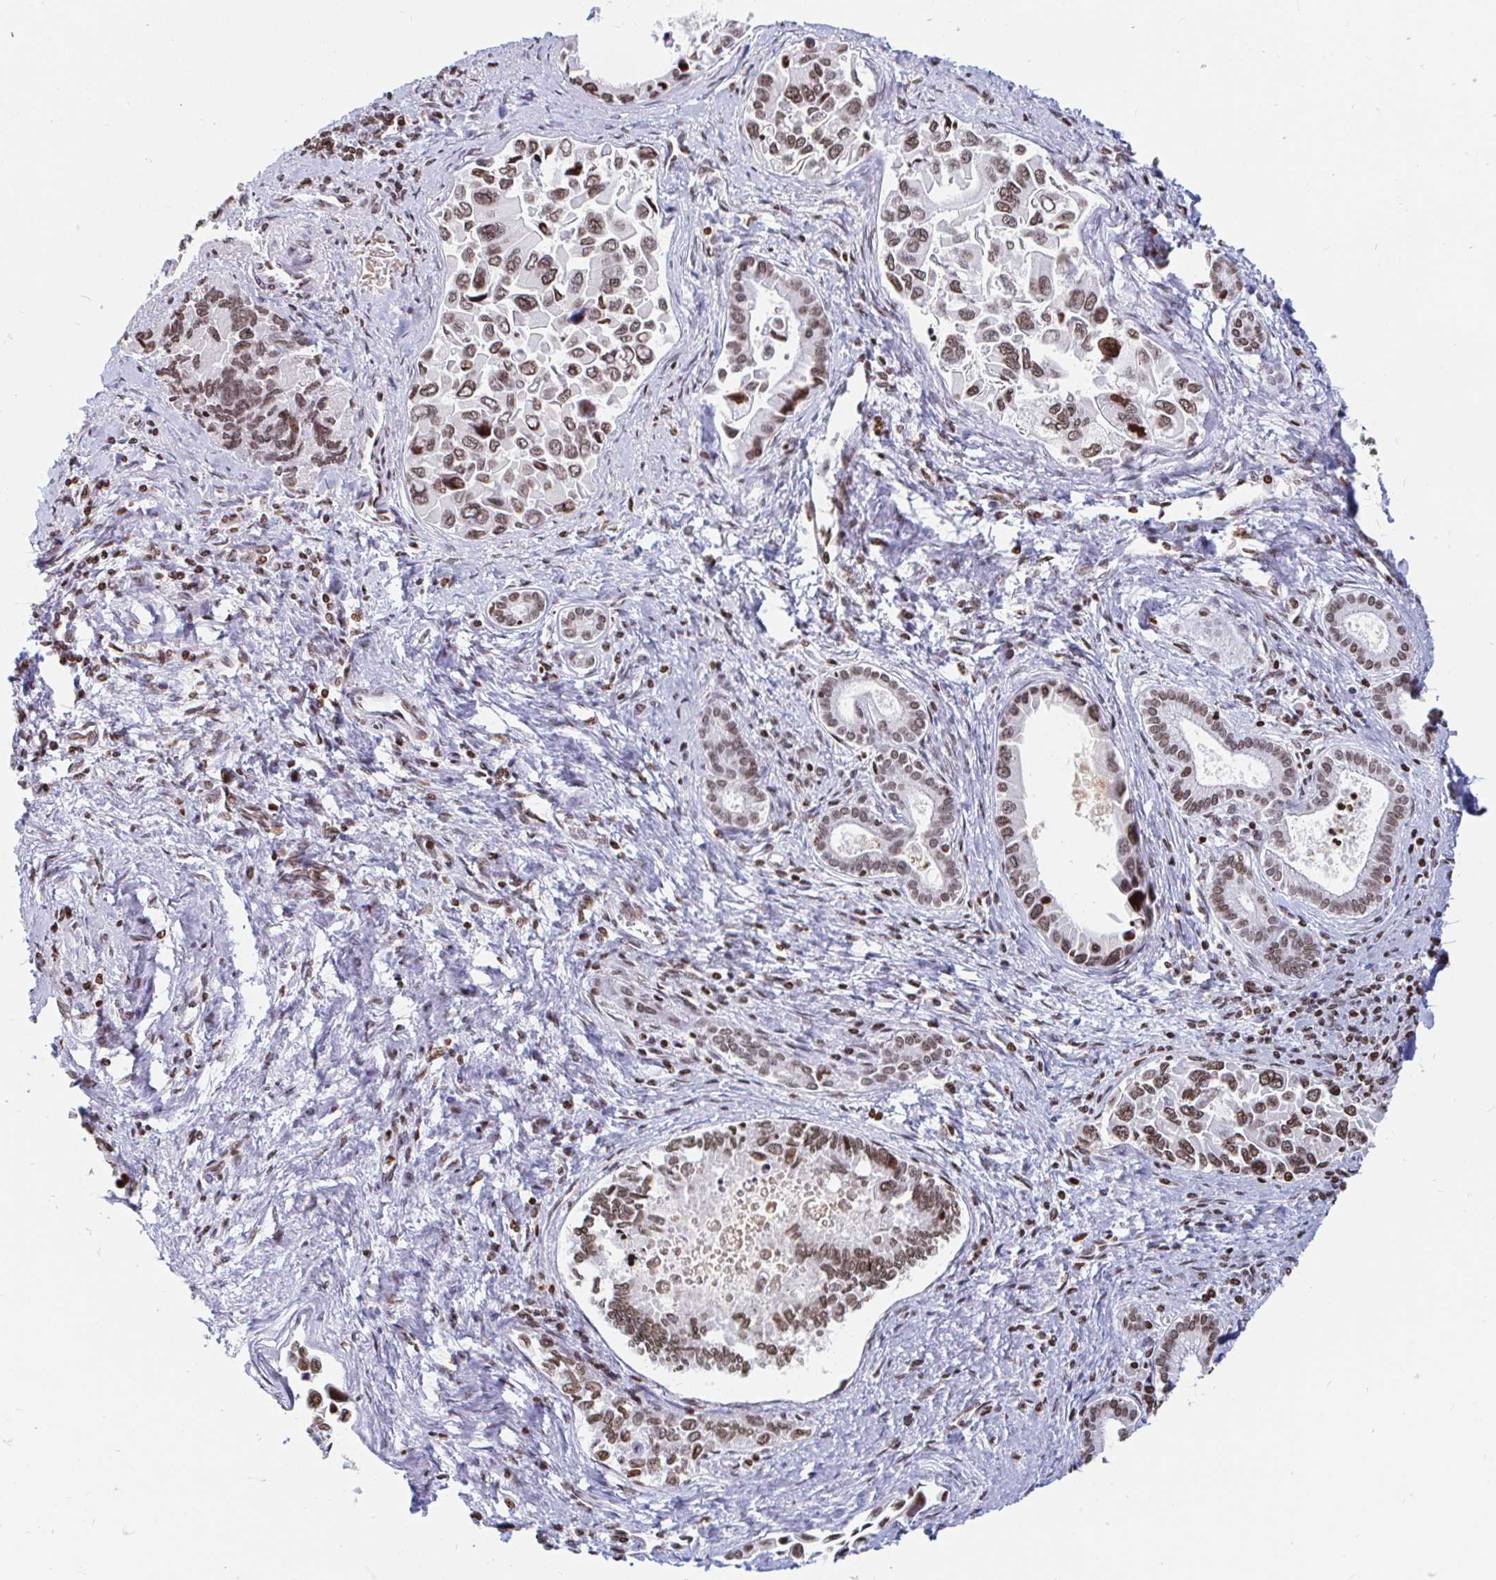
{"staining": {"intensity": "moderate", "quantity": ">75%", "location": "nuclear"}, "tissue": "liver cancer", "cell_type": "Tumor cells", "image_type": "cancer", "snomed": [{"axis": "morphology", "description": "Cholangiocarcinoma"}, {"axis": "topography", "description": "Liver"}], "caption": "This histopathology image displays immunohistochemistry staining of human liver cancer, with medium moderate nuclear expression in about >75% of tumor cells.", "gene": "HOXC10", "patient": {"sex": "male", "age": 66}}